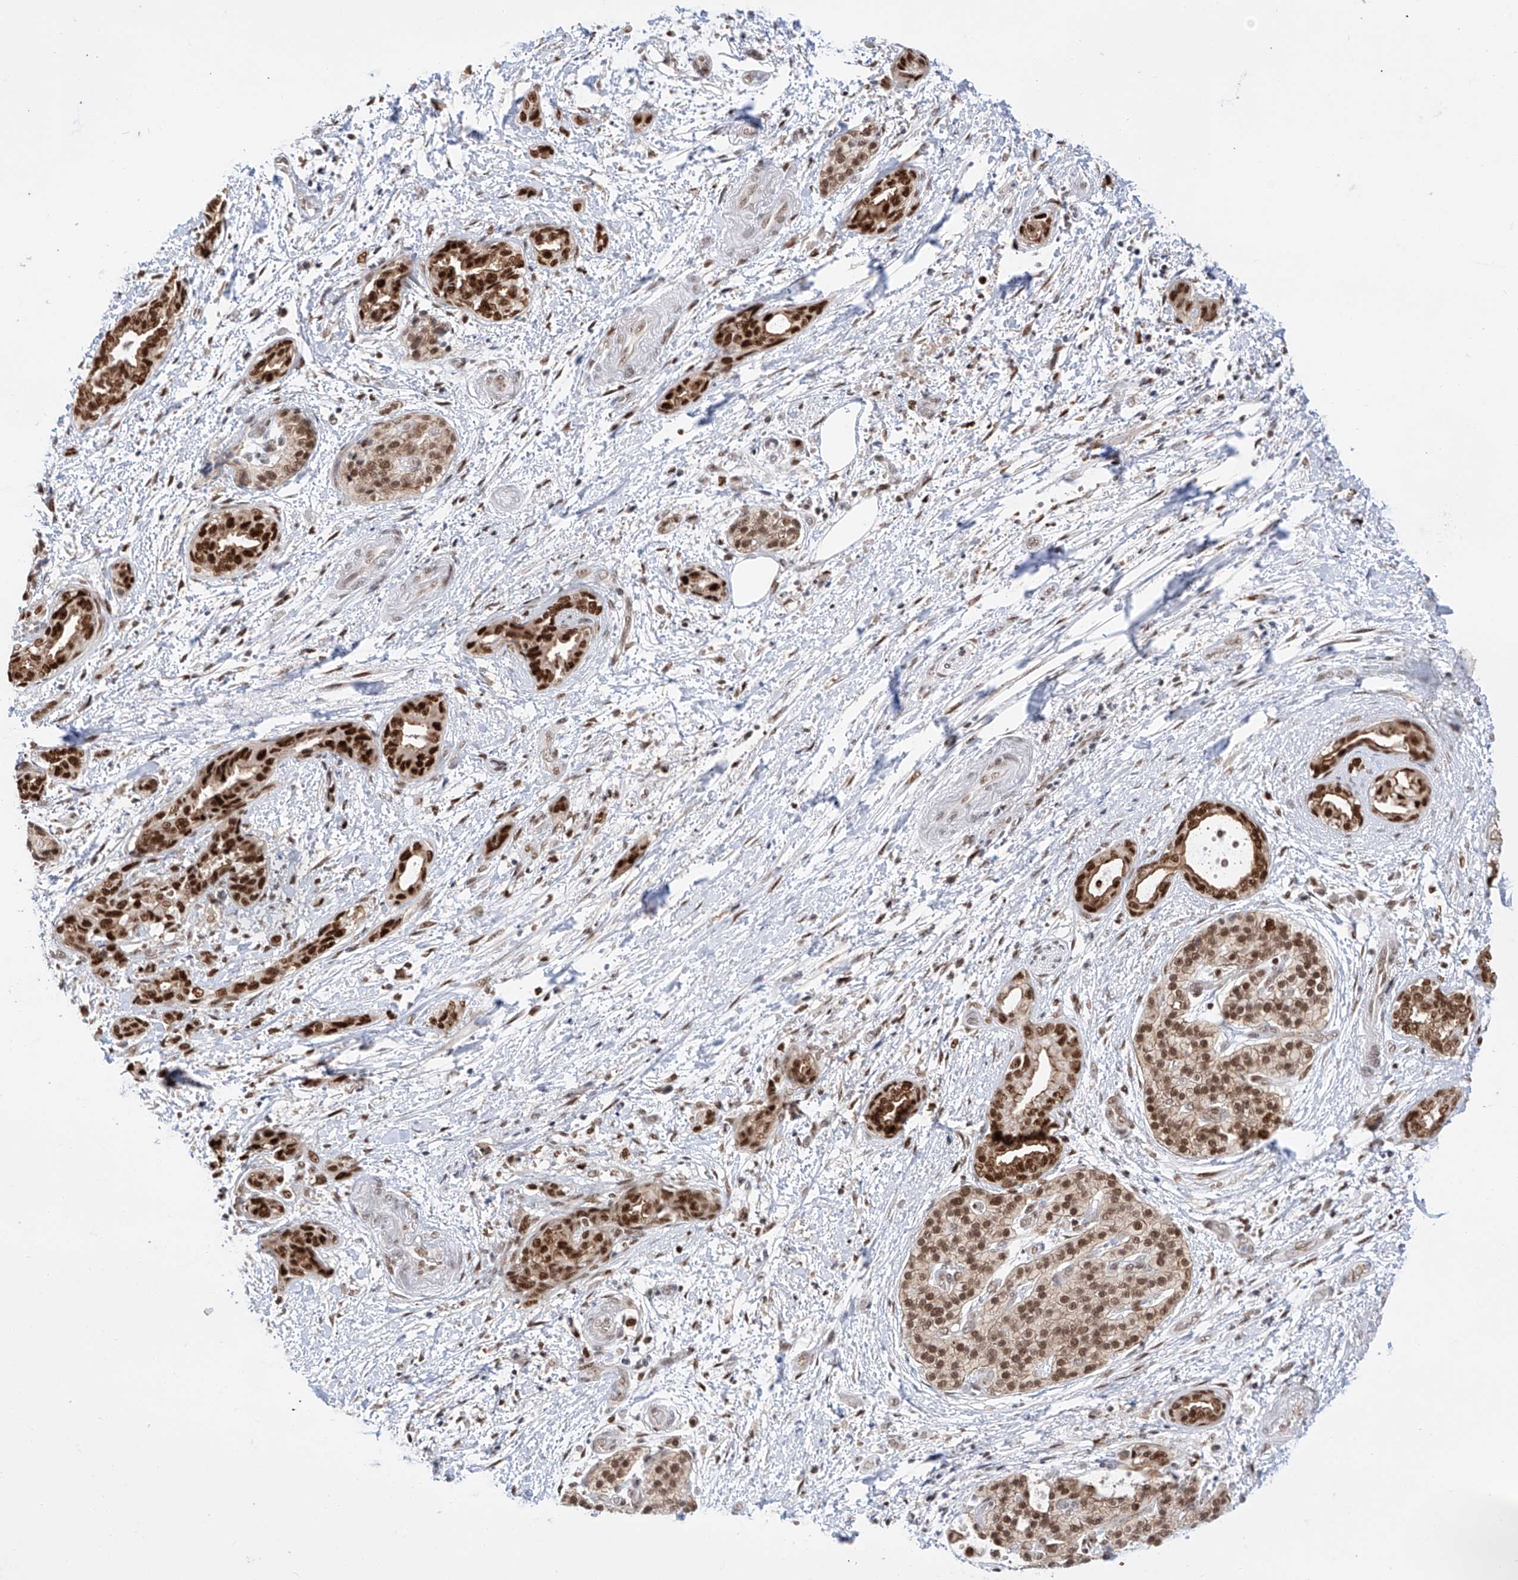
{"staining": {"intensity": "strong", "quantity": ">75%", "location": "nuclear"}, "tissue": "pancreatic cancer", "cell_type": "Tumor cells", "image_type": "cancer", "snomed": [{"axis": "morphology", "description": "Normal tissue, NOS"}, {"axis": "morphology", "description": "Adenocarcinoma, NOS"}, {"axis": "topography", "description": "Pancreas"}, {"axis": "topography", "description": "Peripheral nerve tissue"}], "caption": "Immunohistochemistry (IHC) (DAB) staining of human pancreatic cancer exhibits strong nuclear protein expression in about >75% of tumor cells.", "gene": "POGK", "patient": {"sex": "female", "age": 63}}